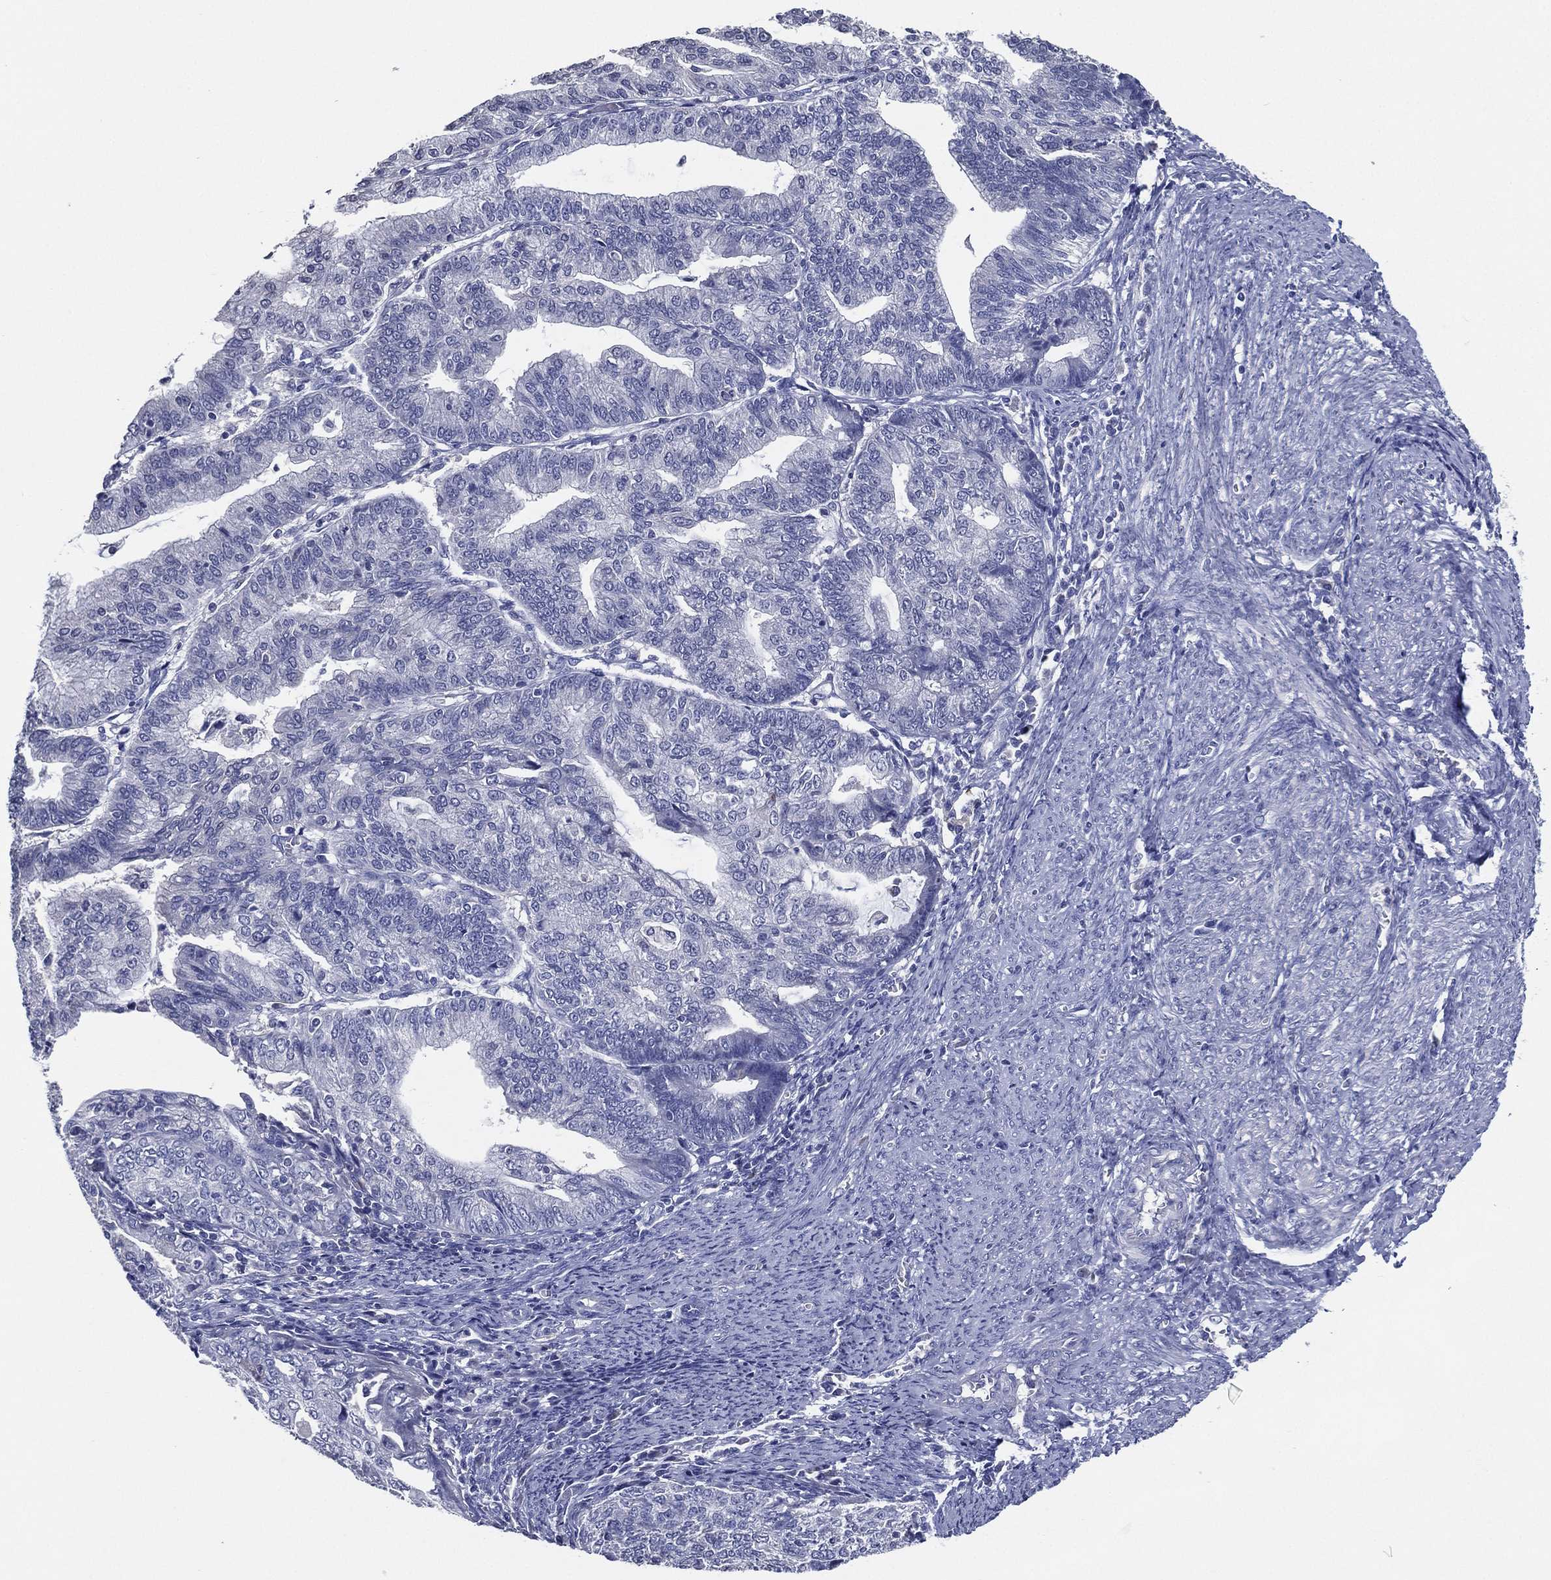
{"staining": {"intensity": "negative", "quantity": "none", "location": "none"}, "tissue": "endometrial cancer", "cell_type": "Tumor cells", "image_type": "cancer", "snomed": [{"axis": "morphology", "description": "Adenocarcinoma, NOS"}, {"axis": "topography", "description": "Endometrium"}], "caption": "IHC histopathology image of human endometrial cancer (adenocarcinoma) stained for a protein (brown), which exhibits no staining in tumor cells.", "gene": "TFAP2A", "patient": {"sex": "female", "age": 82}}